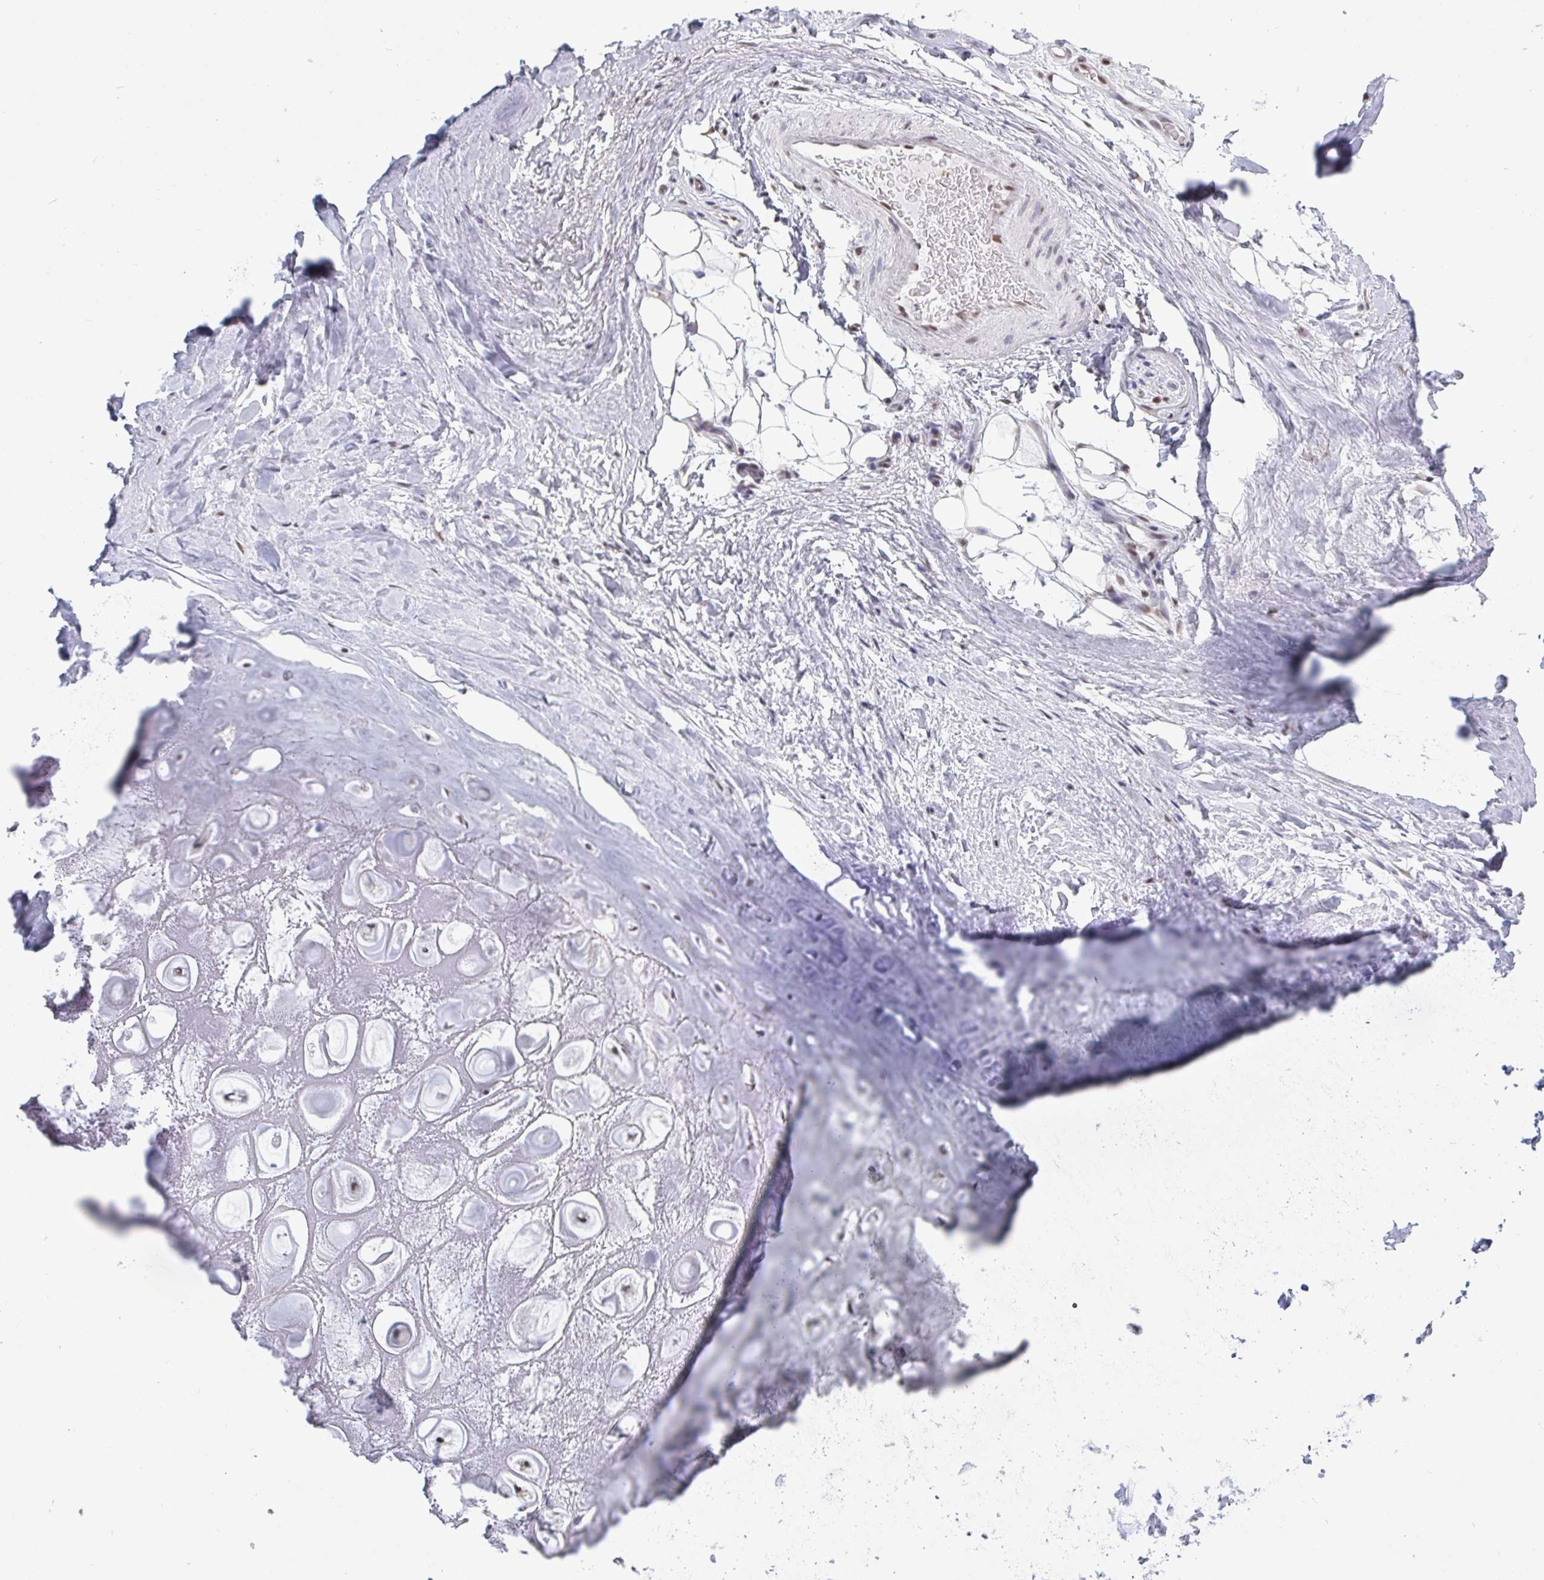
{"staining": {"intensity": "negative", "quantity": "none", "location": "none"}, "tissue": "adipose tissue", "cell_type": "Adipocytes", "image_type": "normal", "snomed": [{"axis": "morphology", "description": "Normal tissue, NOS"}, {"axis": "topography", "description": "Lymph node"}, {"axis": "topography", "description": "Cartilage tissue"}, {"axis": "topography", "description": "Nasopharynx"}], "caption": "Immunohistochemistry (IHC) of benign human adipose tissue exhibits no expression in adipocytes.", "gene": "TRIP12", "patient": {"sex": "male", "age": 63}}